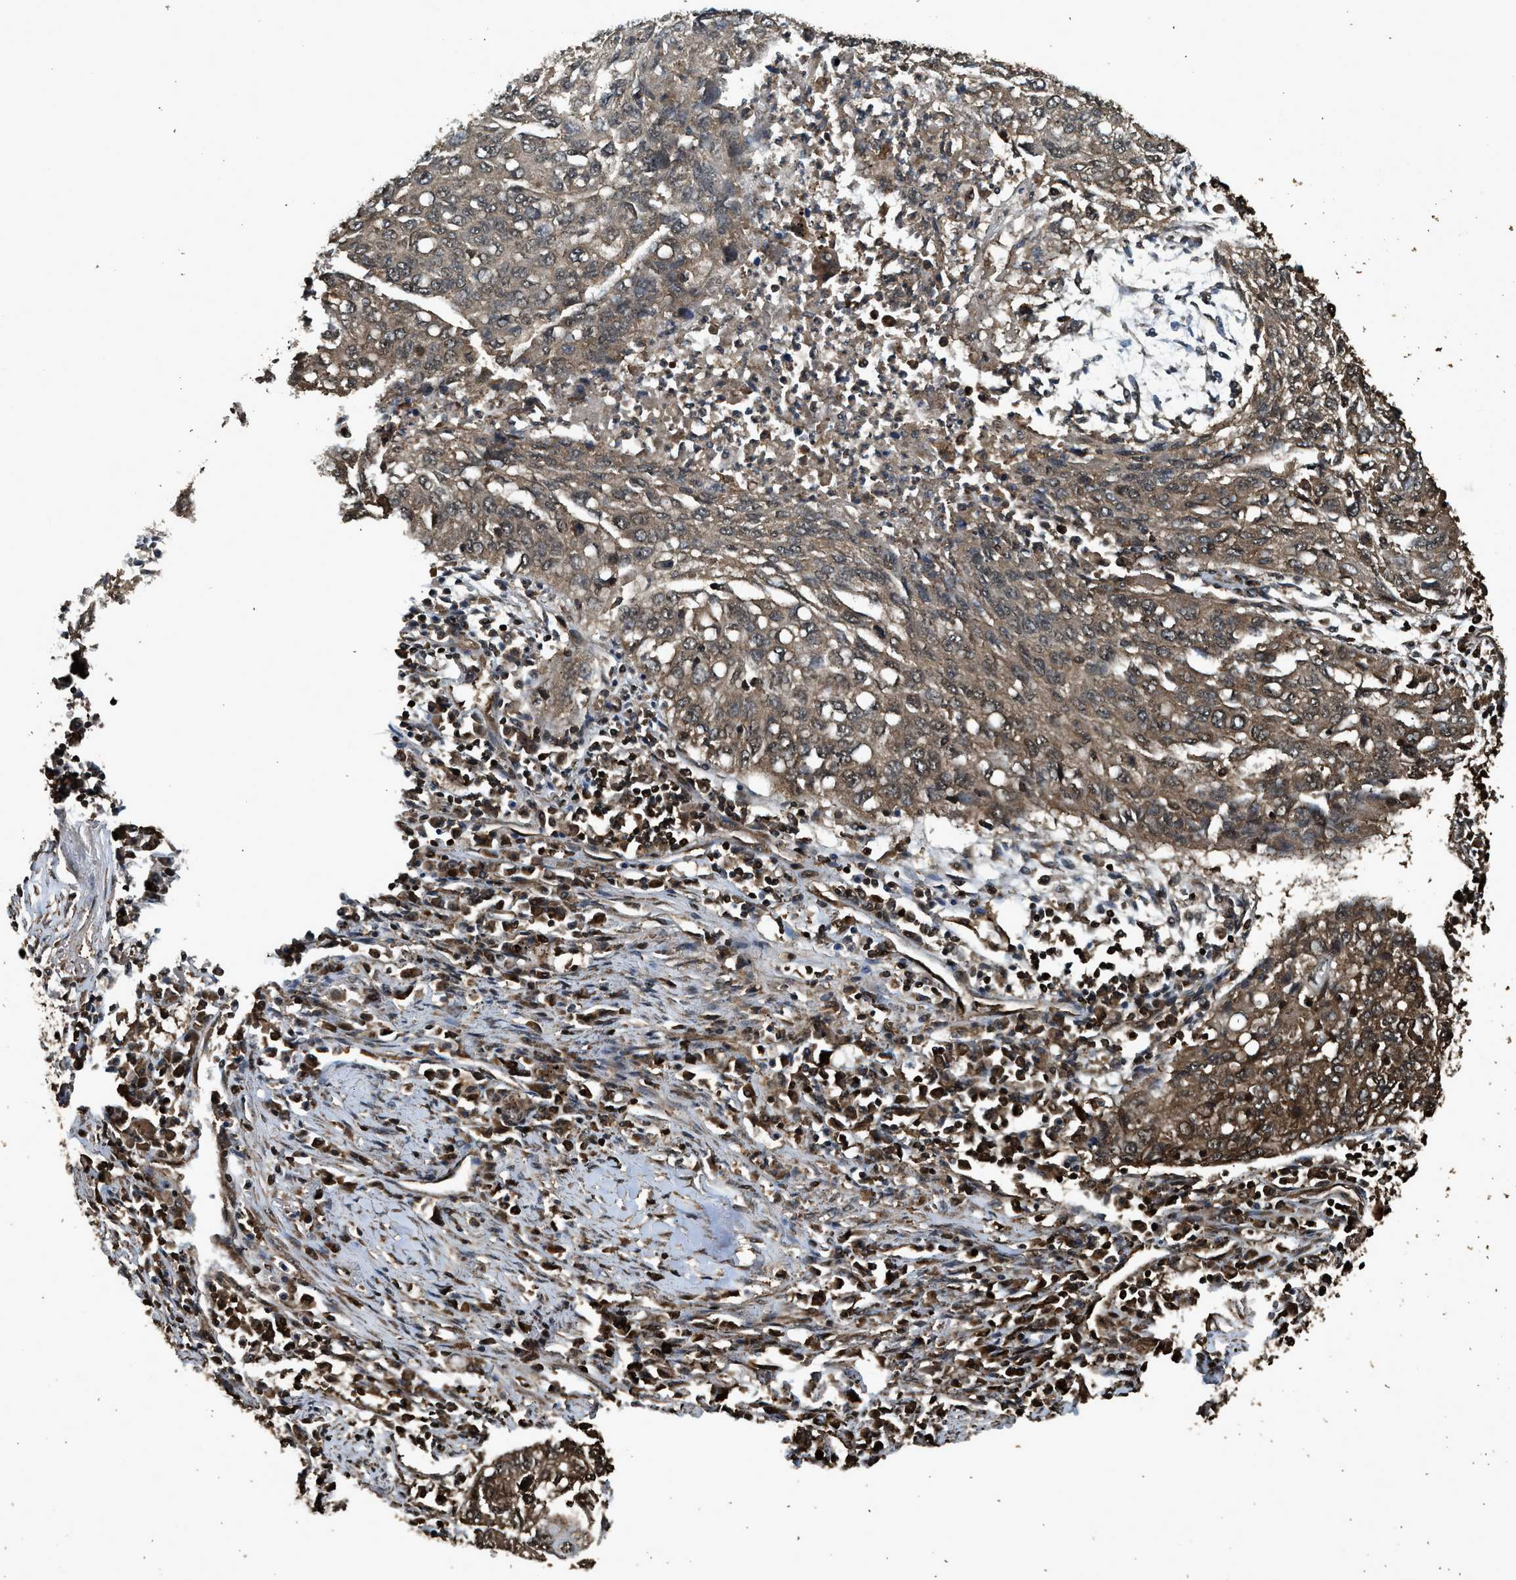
{"staining": {"intensity": "moderate", "quantity": ">75%", "location": "cytoplasmic/membranous"}, "tissue": "lung cancer", "cell_type": "Tumor cells", "image_type": "cancer", "snomed": [{"axis": "morphology", "description": "Squamous cell carcinoma, NOS"}, {"axis": "topography", "description": "Lung"}], "caption": "Lung squamous cell carcinoma stained with a brown dye reveals moderate cytoplasmic/membranous positive expression in approximately >75% of tumor cells.", "gene": "MYBL2", "patient": {"sex": "female", "age": 63}}